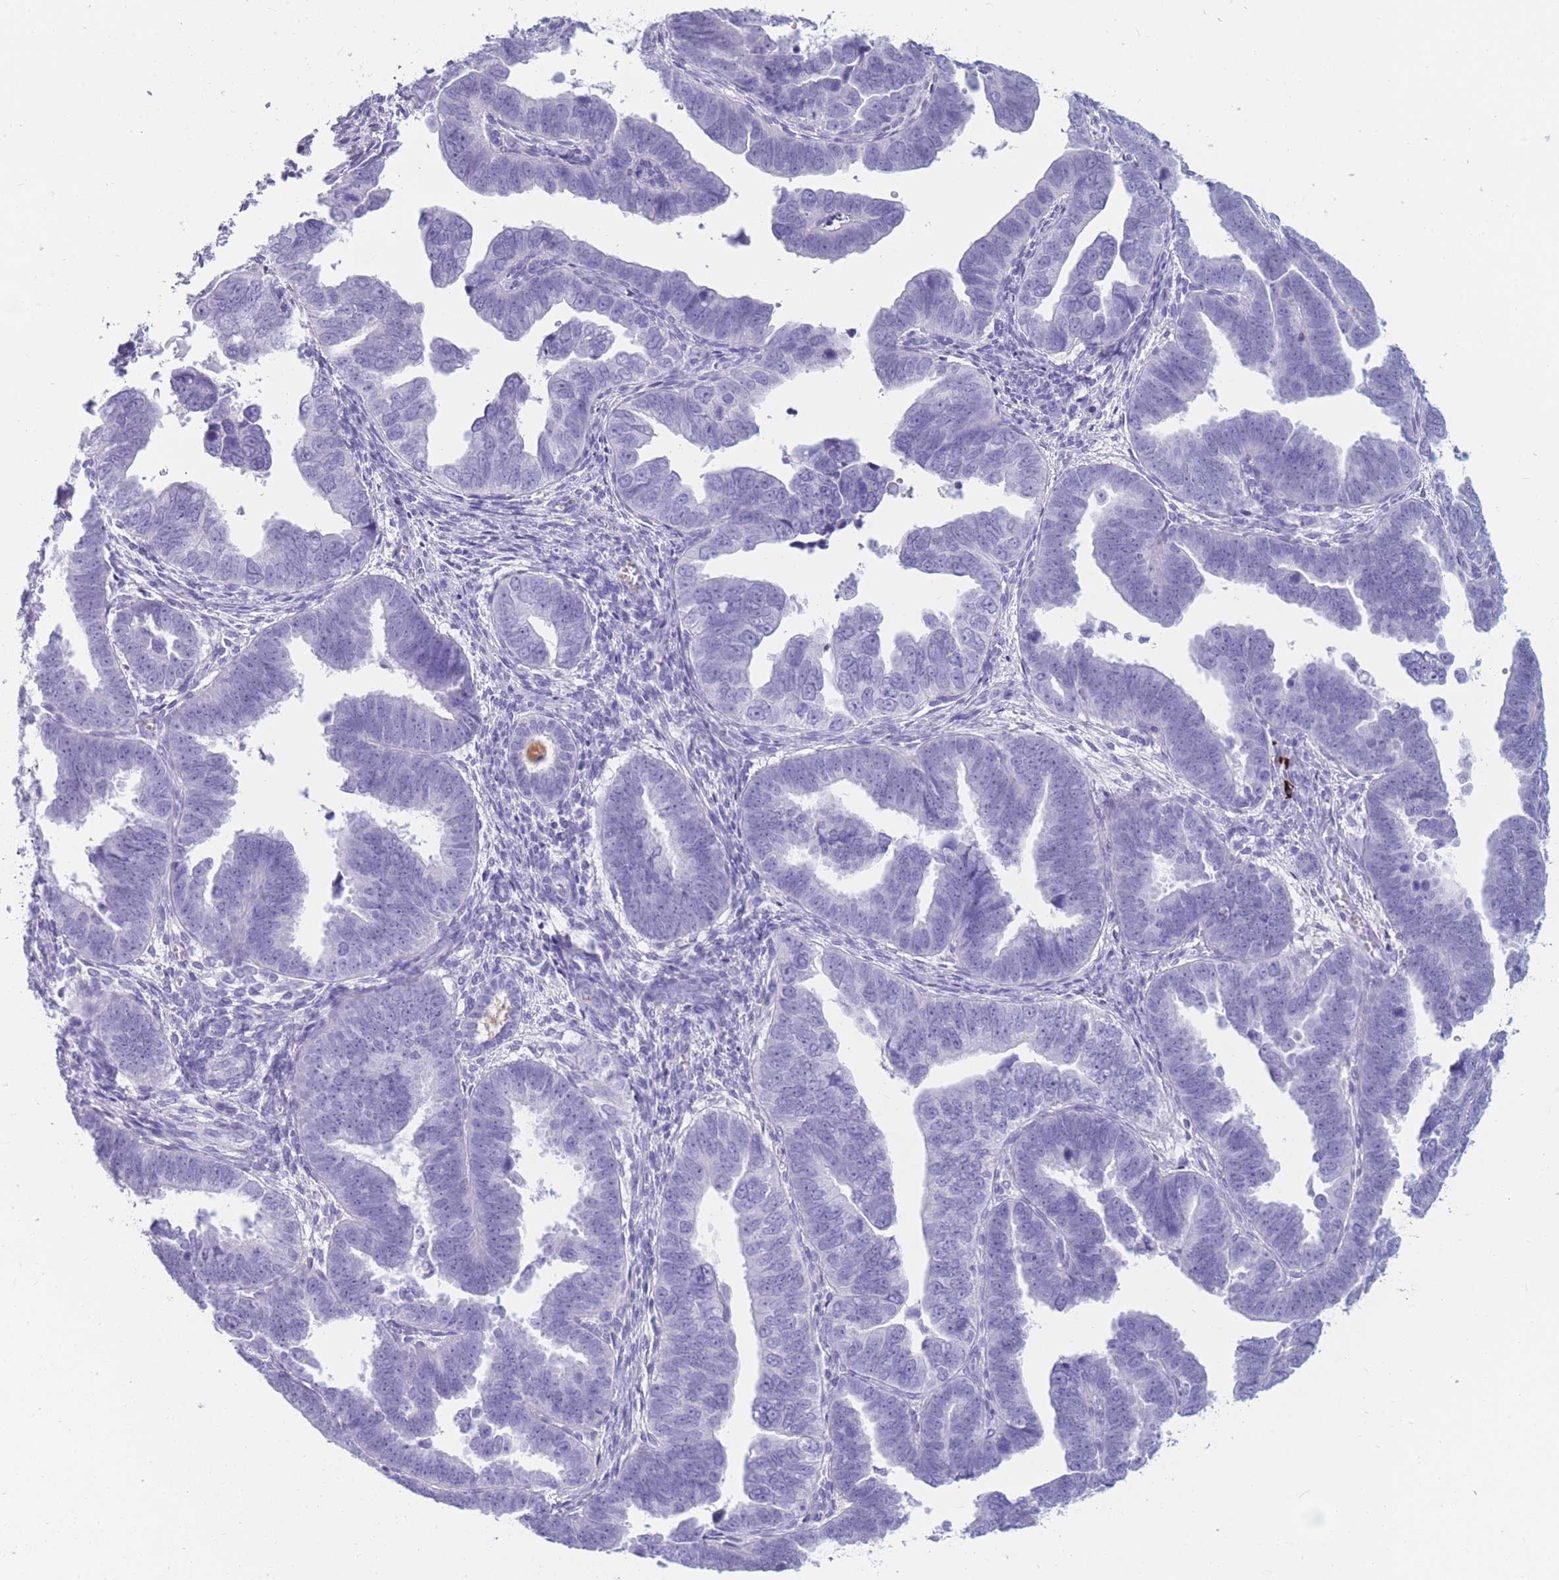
{"staining": {"intensity": "negative", "quantity": "none", "location": "none"}, "tissue": "endometrial cancer", "cell_type": "Tumor cells", "image_type": "cancer", "snomed": [{"axis": "morphology", "description": "Adenocarcinoma, NOS"}, {"axis": "topography", "description": "Endometrium"}], "caption": "DAB immunohistochemical staining of human adenocarcinoma (endometrial) displays no significant staining in tumor cells.", "gene": "TNFSF11", "patient": {"sex": "female", "age": 75}}